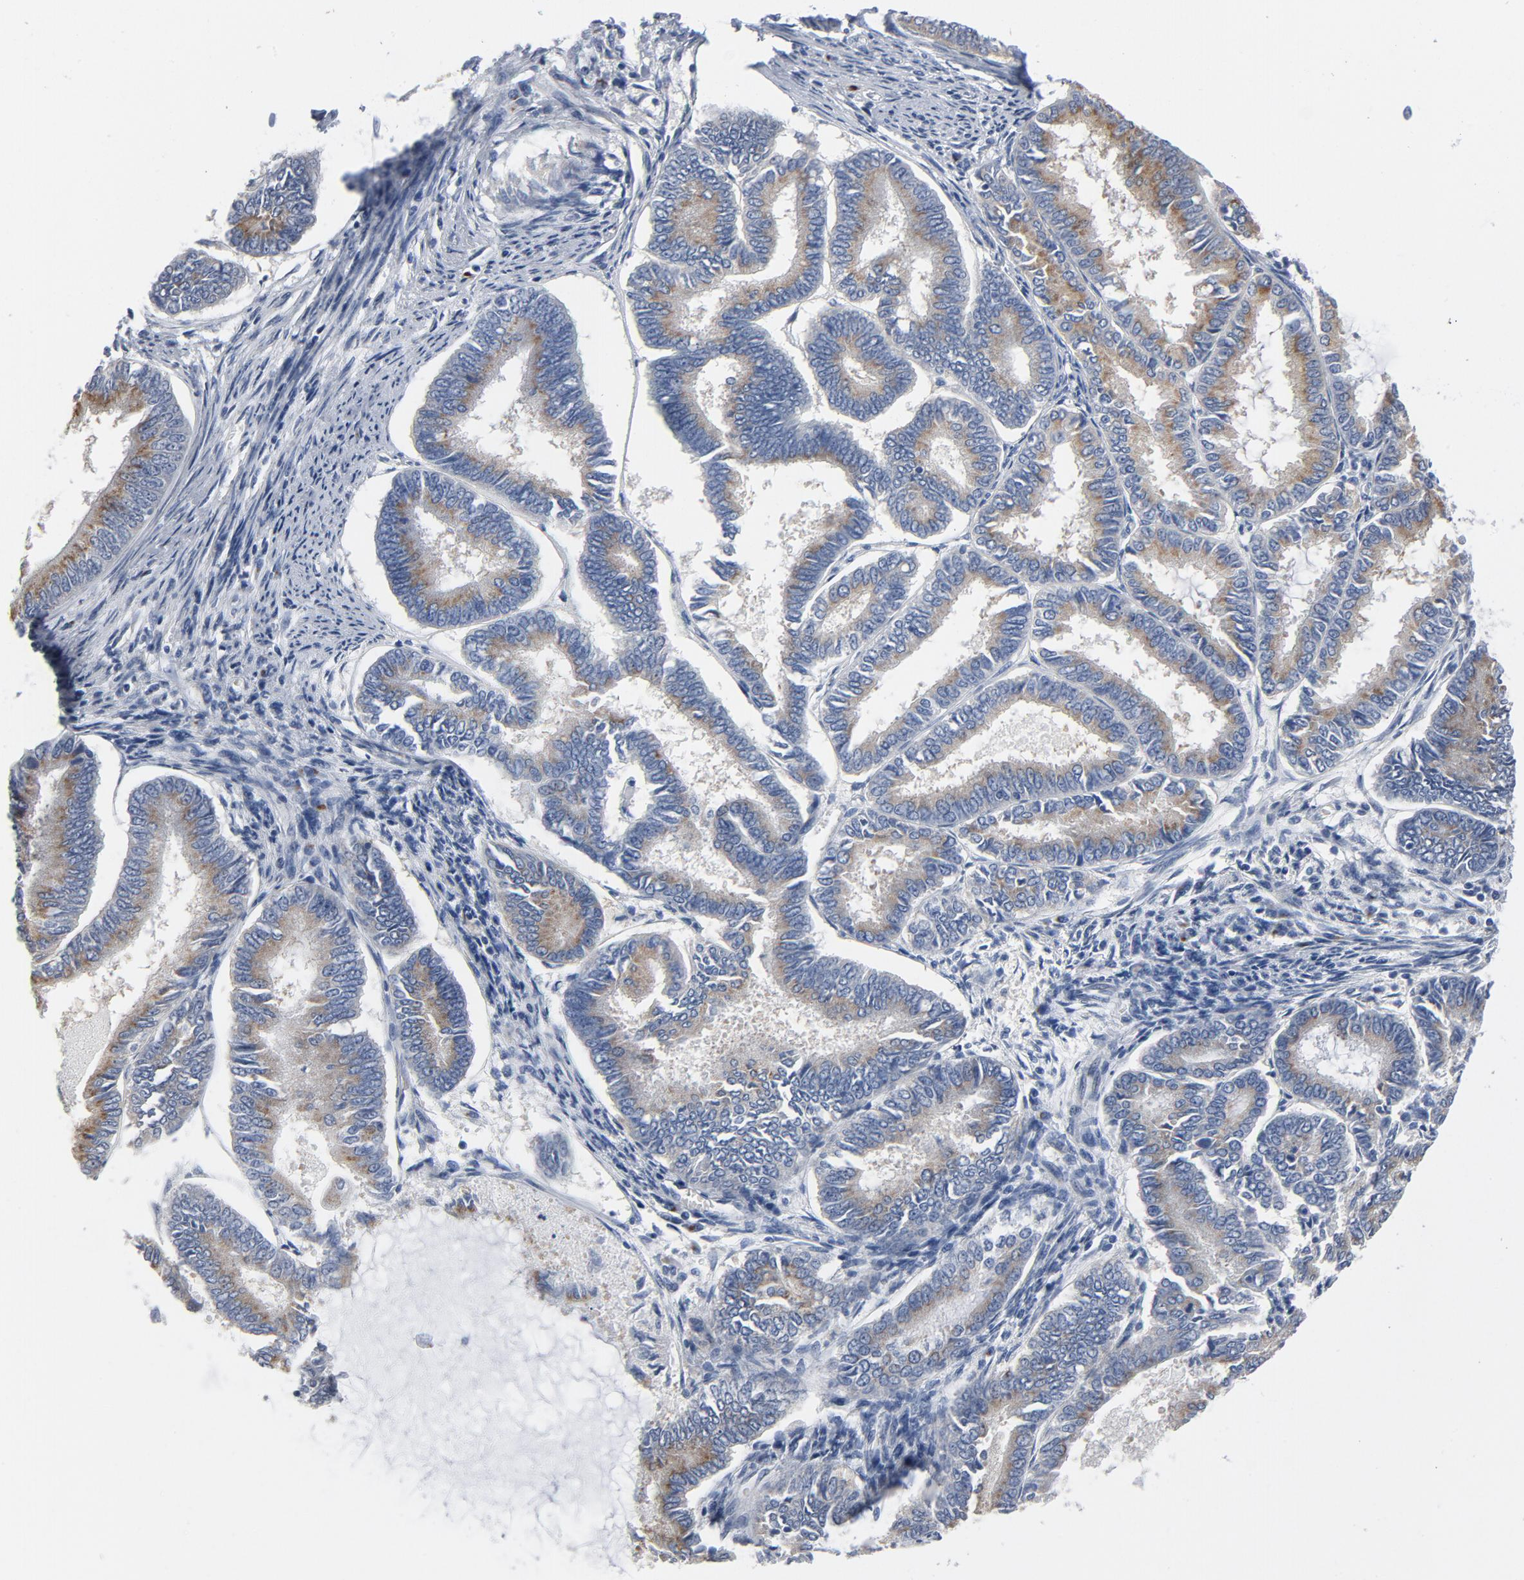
{"staining": {"intensity": "moderate", "quantity": ">75%", "location": "cytoplasmic/membranous"}, "tissue": "endometrial cancer", "cell_type": "Tumor cells", "image_type": "cancer", "snomed": [{"axis": "morphology", "description": "Adenocarcinoma, NOS"}, {"axis": "topography", "description": "Endometrium"}], "caption": "Protein staining of endometrial cancer tissue exhibits moderate cytoplasmic/membranous positivity in about >75% of tumor cells.", "gene": "YIPF6", "patient": {"sex": "female", "age": 86}}